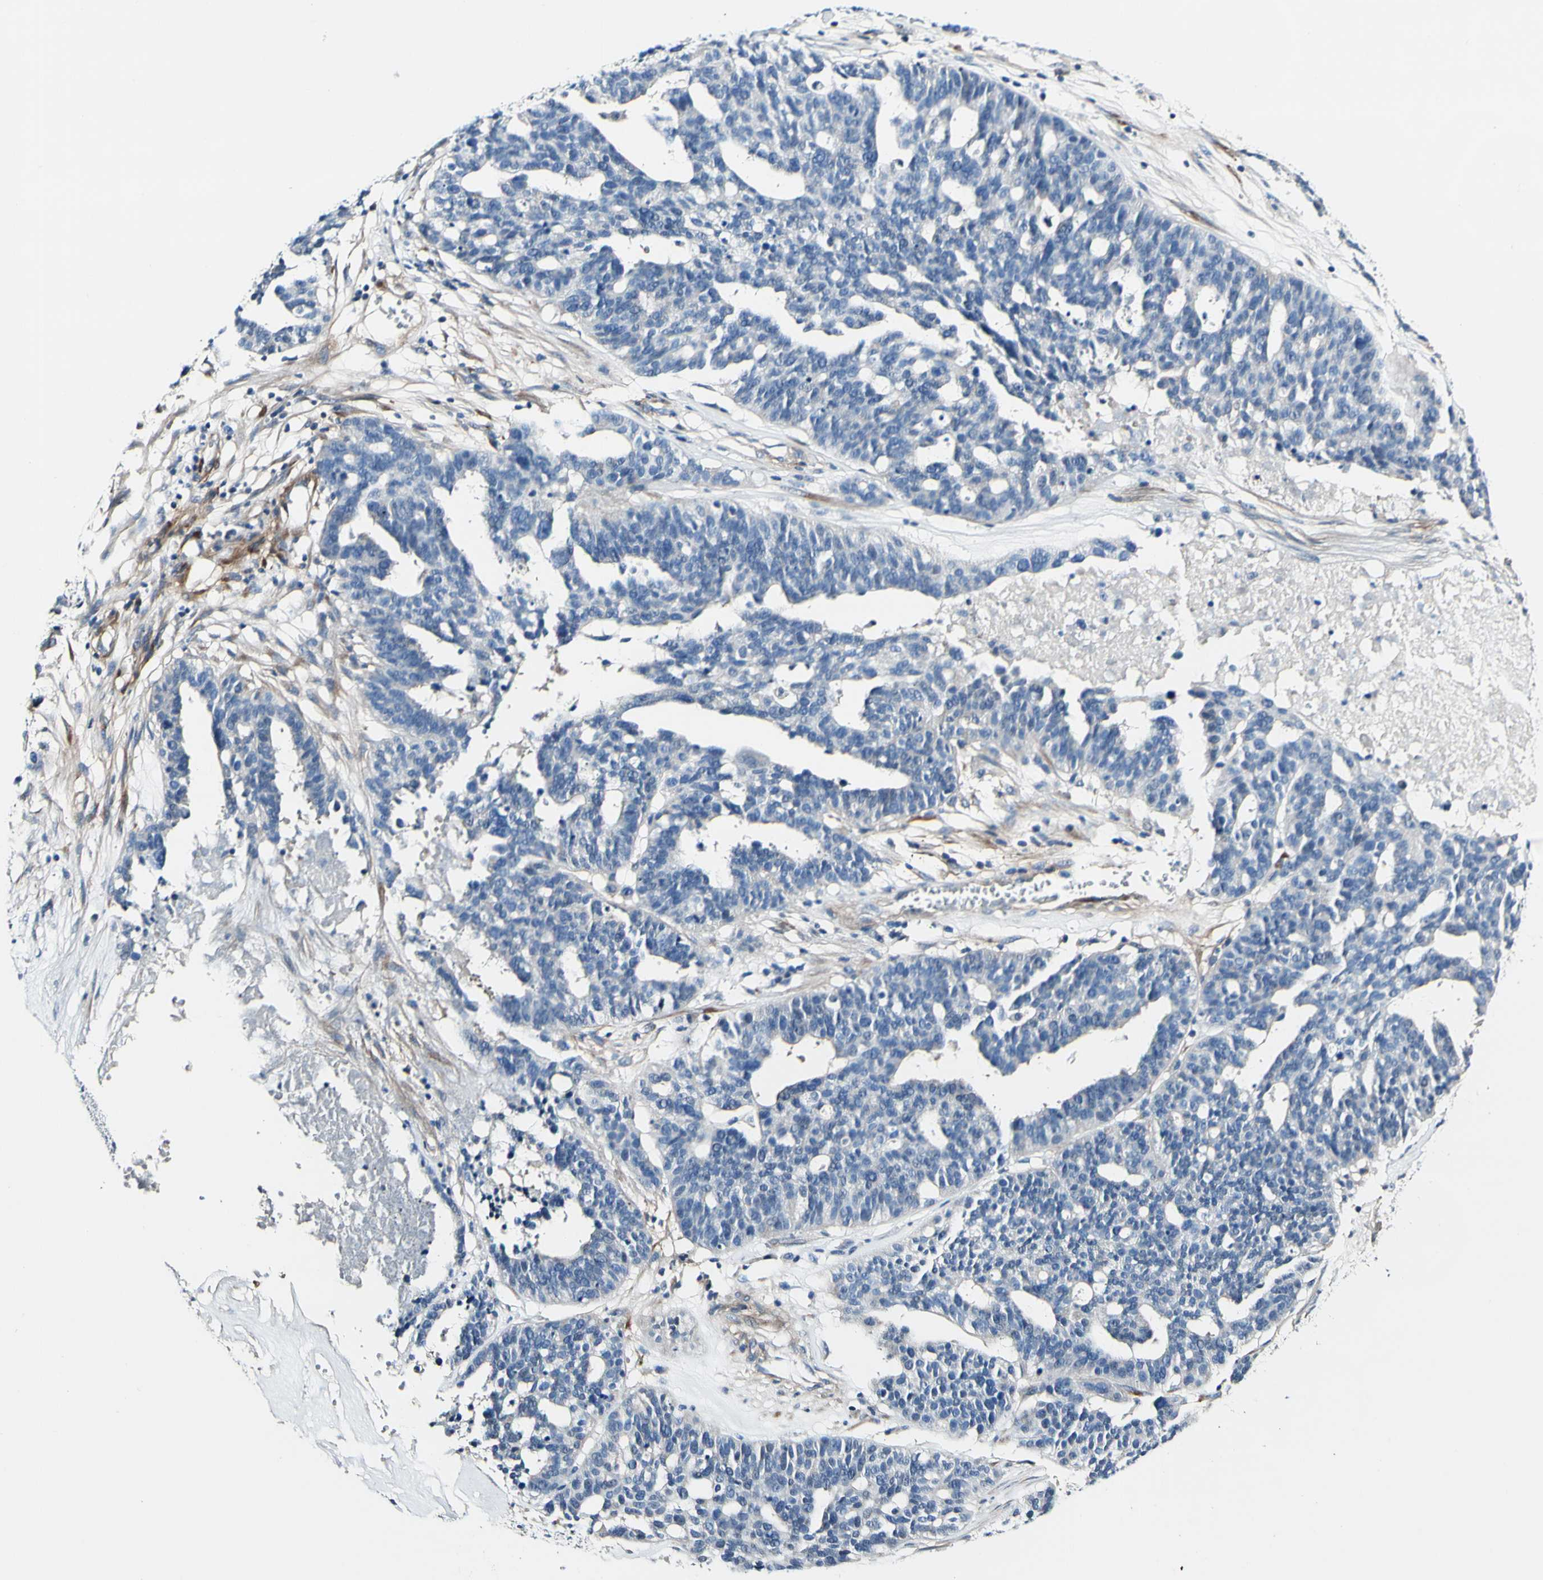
{"staining": {"intensity": "negative", "quantity": "none", "location": "none"}, "tissue": "ovarian cancer", "cell_type": "Tumor cells", "image_type": "cancer", "snomed": [{"axis": "morphology", "description": "Cystadenocarcinoma, serous, NOS"}, {"axis": "topography", "description": "Ovary"}], "caption": "IHC of ovarian cancer reveals no positivity in tumor cells. Nuclei are stained in blue.", "gene": "COL6A3", "patient": {"sex": "female", "age": 59}}